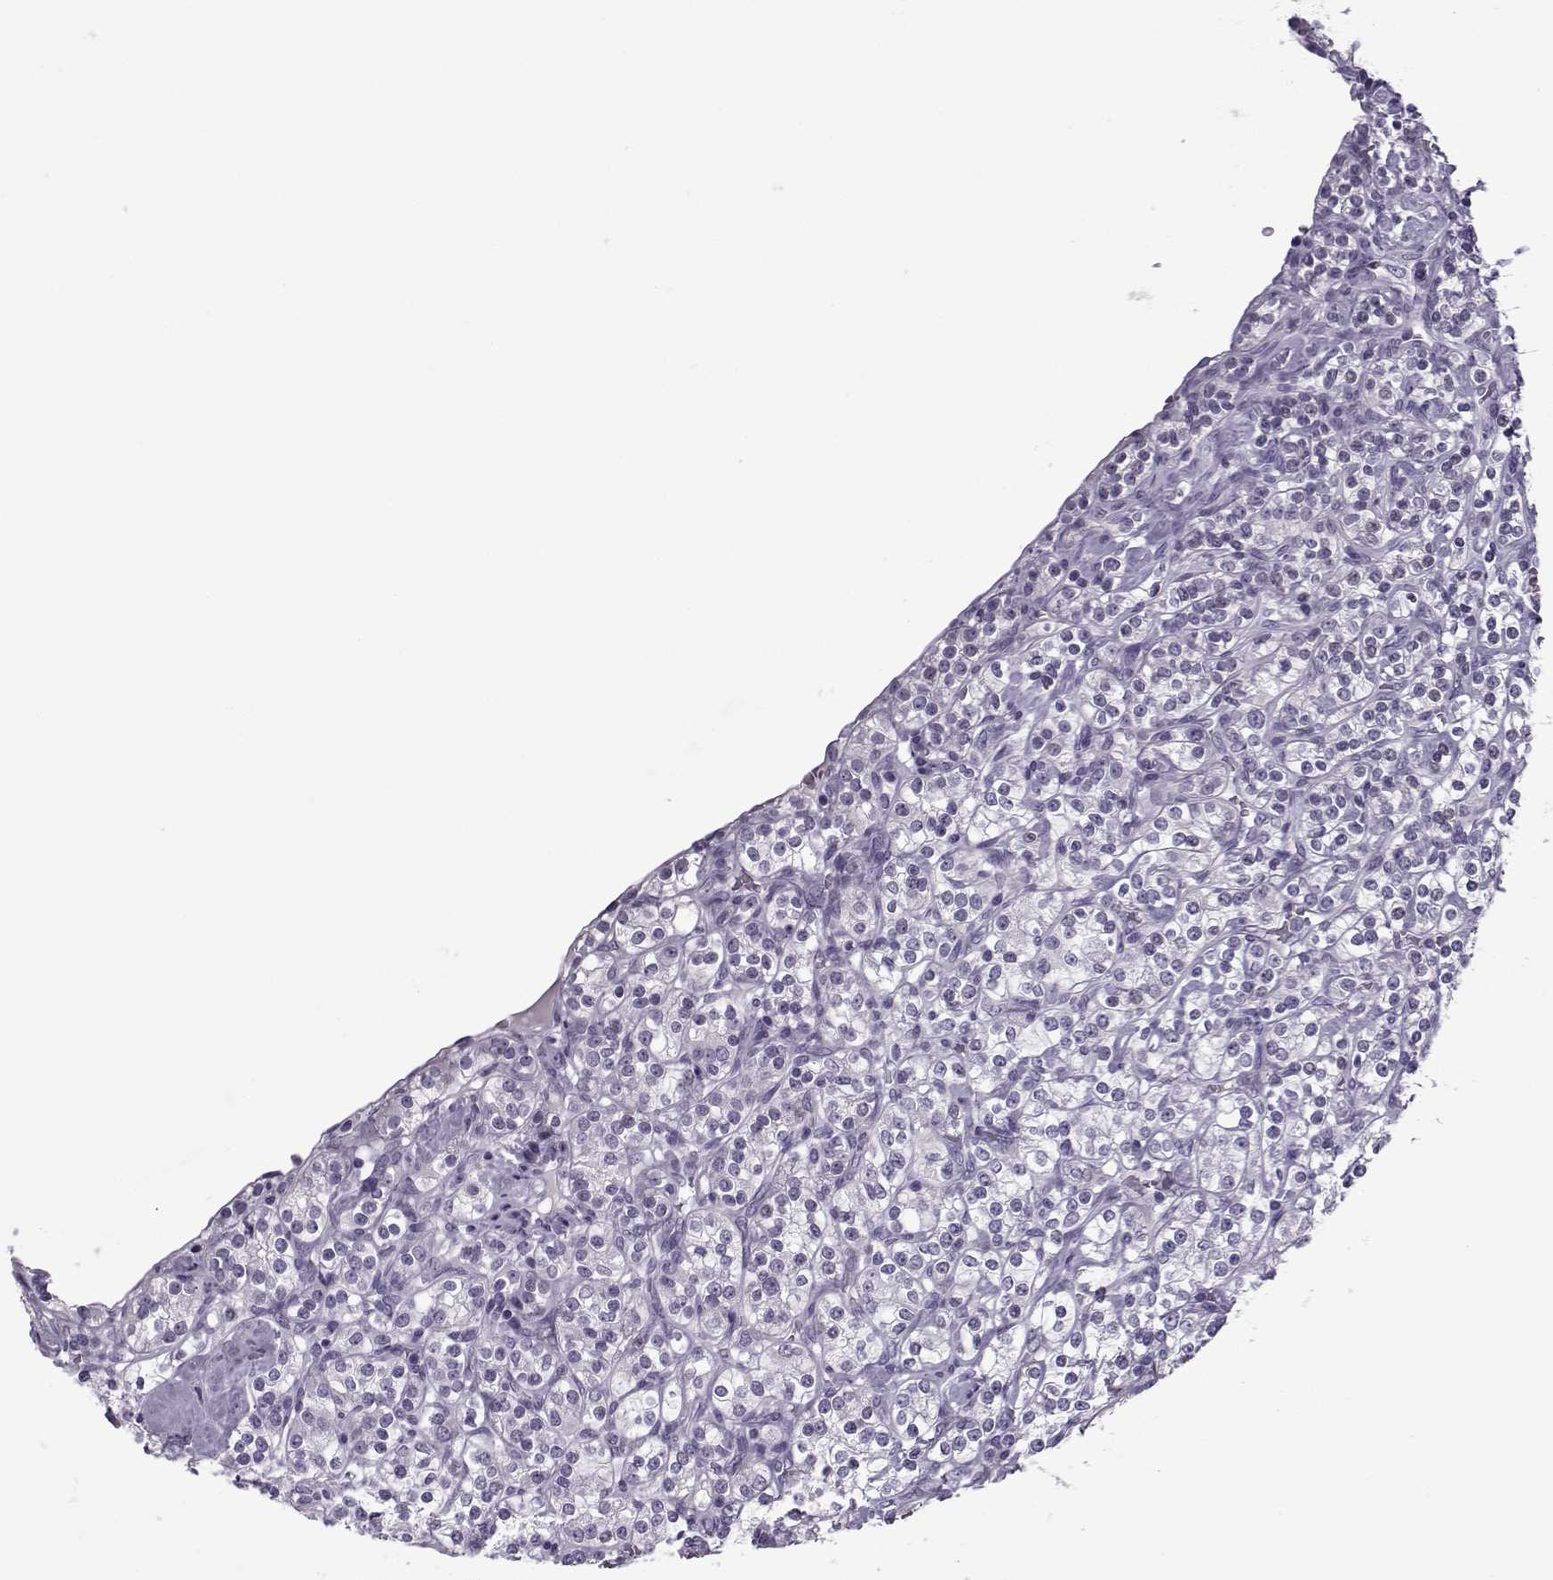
{"staining": {"intensity": "negative", "quantity": "none", "location": "none"}, "tissue": "renal cancer", "cell_type": "Tumor cells", "image_type": "cancer", "snomed": [{"axis": "morphology", "description": "Adenocarcinoma, NOS"}, {"axis": "topography", "description": "Kidney"}], "caption": "Photomicrograph shows no protein staining in tumor cells of renal adenocarcinoma tissue.", "gene": "OIP5", "patient": {"sex": "male", "age": 77}}